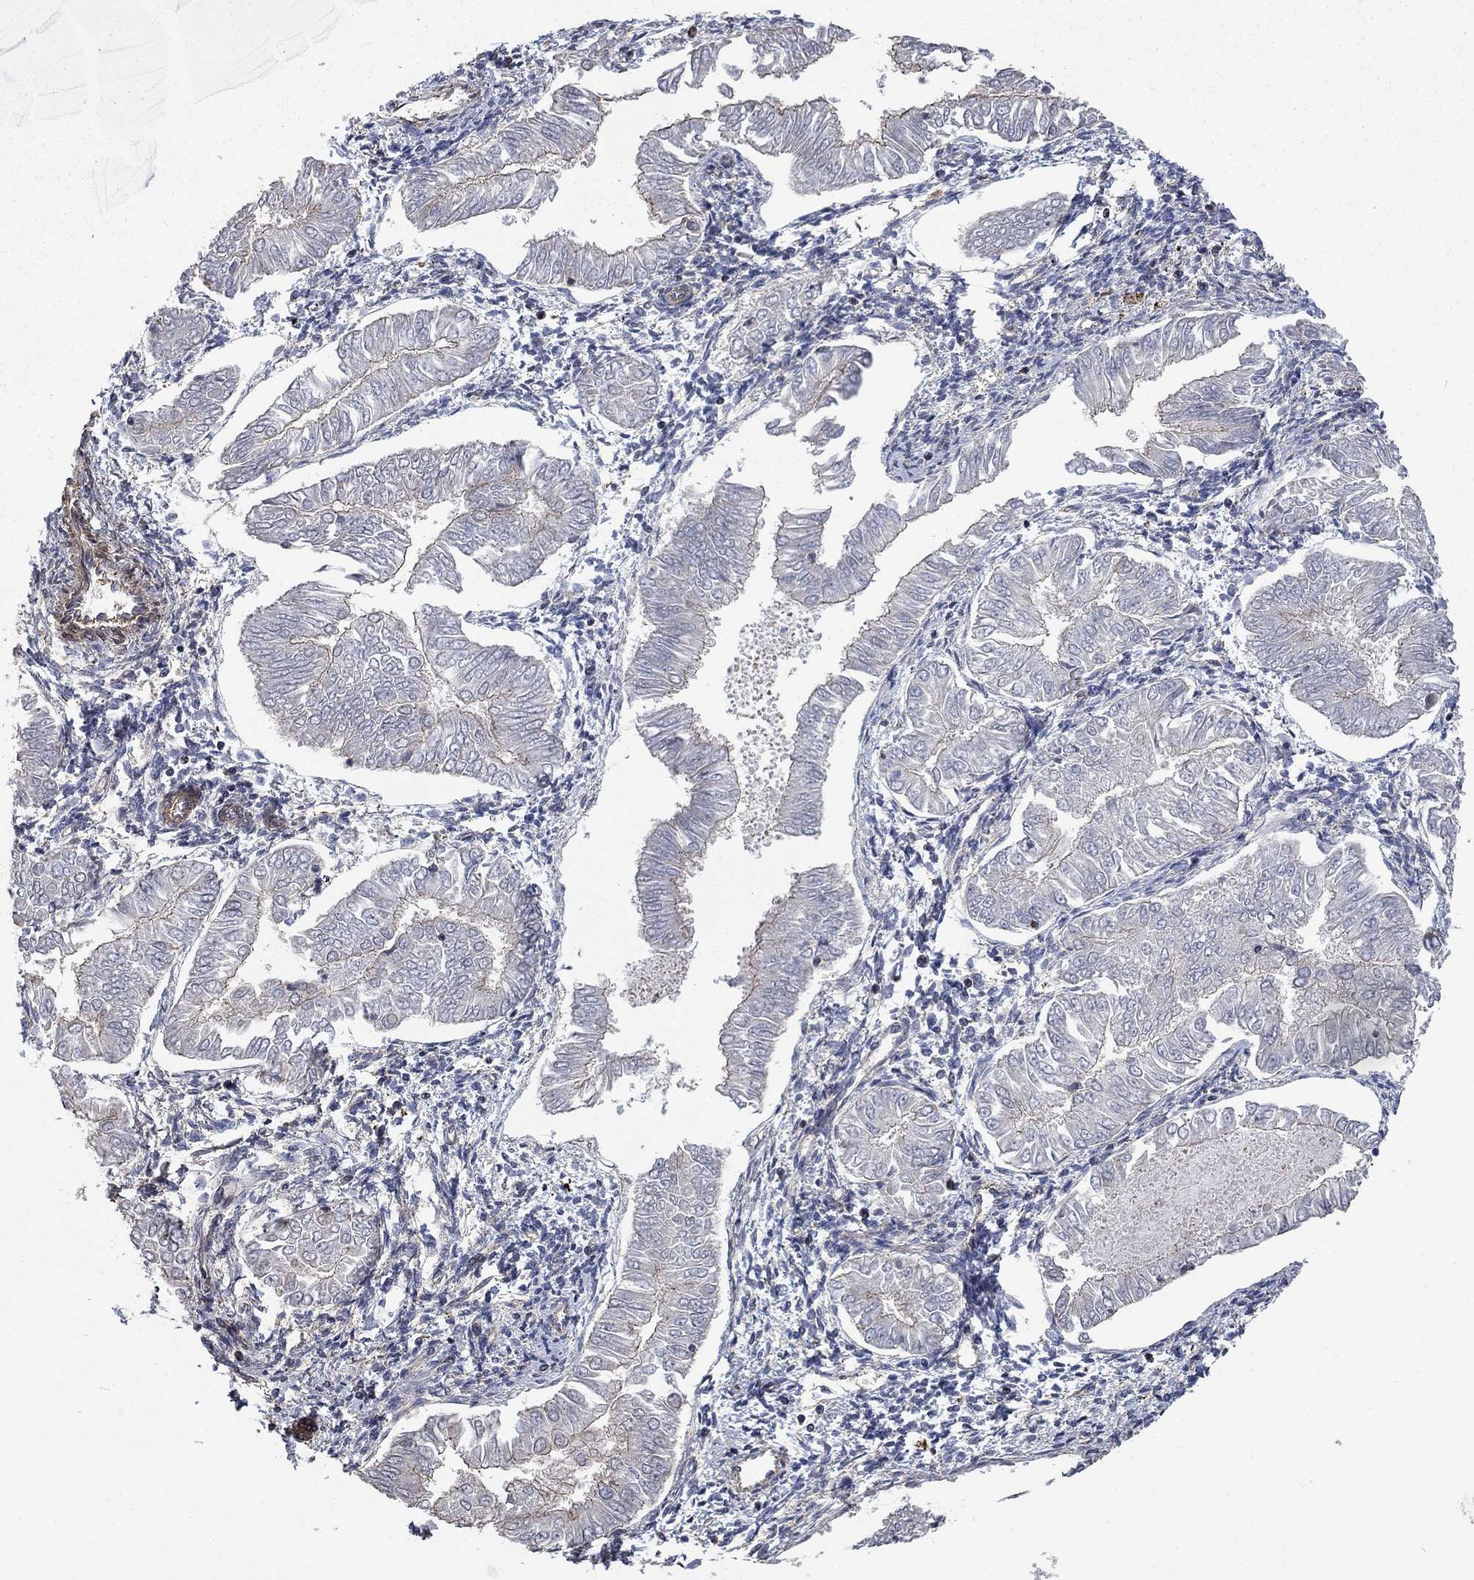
{"staining": {"intensity": "negative", "quantity": "none", "location": "none"}, "tissue": "endometrial cancer", "cell_type": "Tumor cells", "image_type": "cancer", "snomed": [{"axis": "morphology", "description": "Adenocarcinoma, NOS"}, {"axis": "topography", "description": "Endometrium"}], "caption": "This is an IHC micrograph of adenocarcinoma (endometrial). There is no staining in tumor cells.", "gene": "PDE3A", "patient": {"sex": "female", "age": 53}}